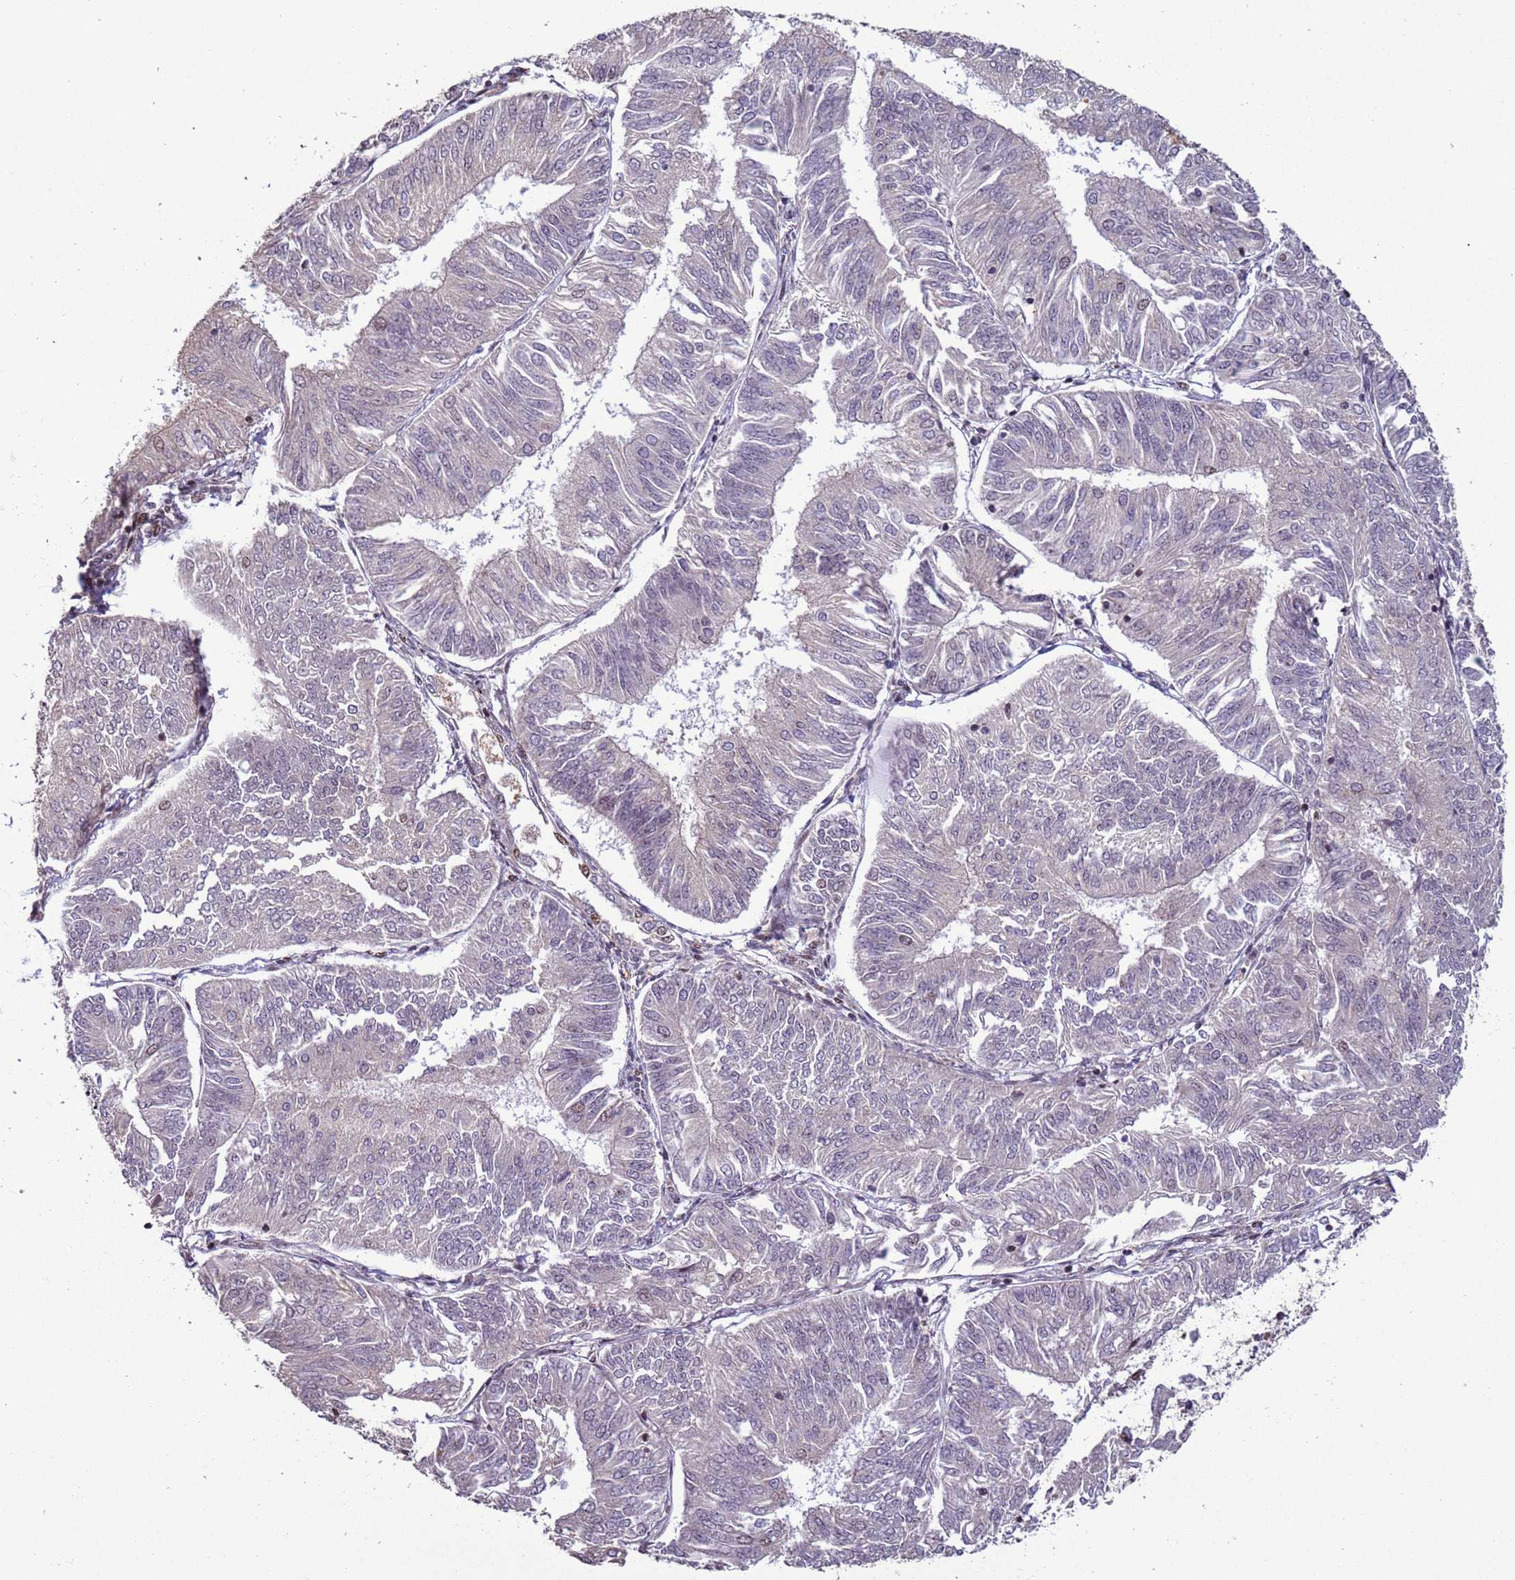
{"staining": {"intensity": "negative", "quantity": "none", "location": "none"}, "tissue": "endometrial cancer", "cell_type": "Tumor cells", "image_type": "cancer", "snomed": [{"axis": "morphology", "description": "Adenocarcinoma, NOS"}, {"axis": "topography", "description": "Endometrium"}], "caption": "IHC photomicrograph of human endometrial cancer (adenocarcinoma) stained for a protein (brown), which shows no expression in tumor cells. Nuclei are stained in blue.", "gene": "HGH1", "patient": {"sex": "female", "age": 58}}